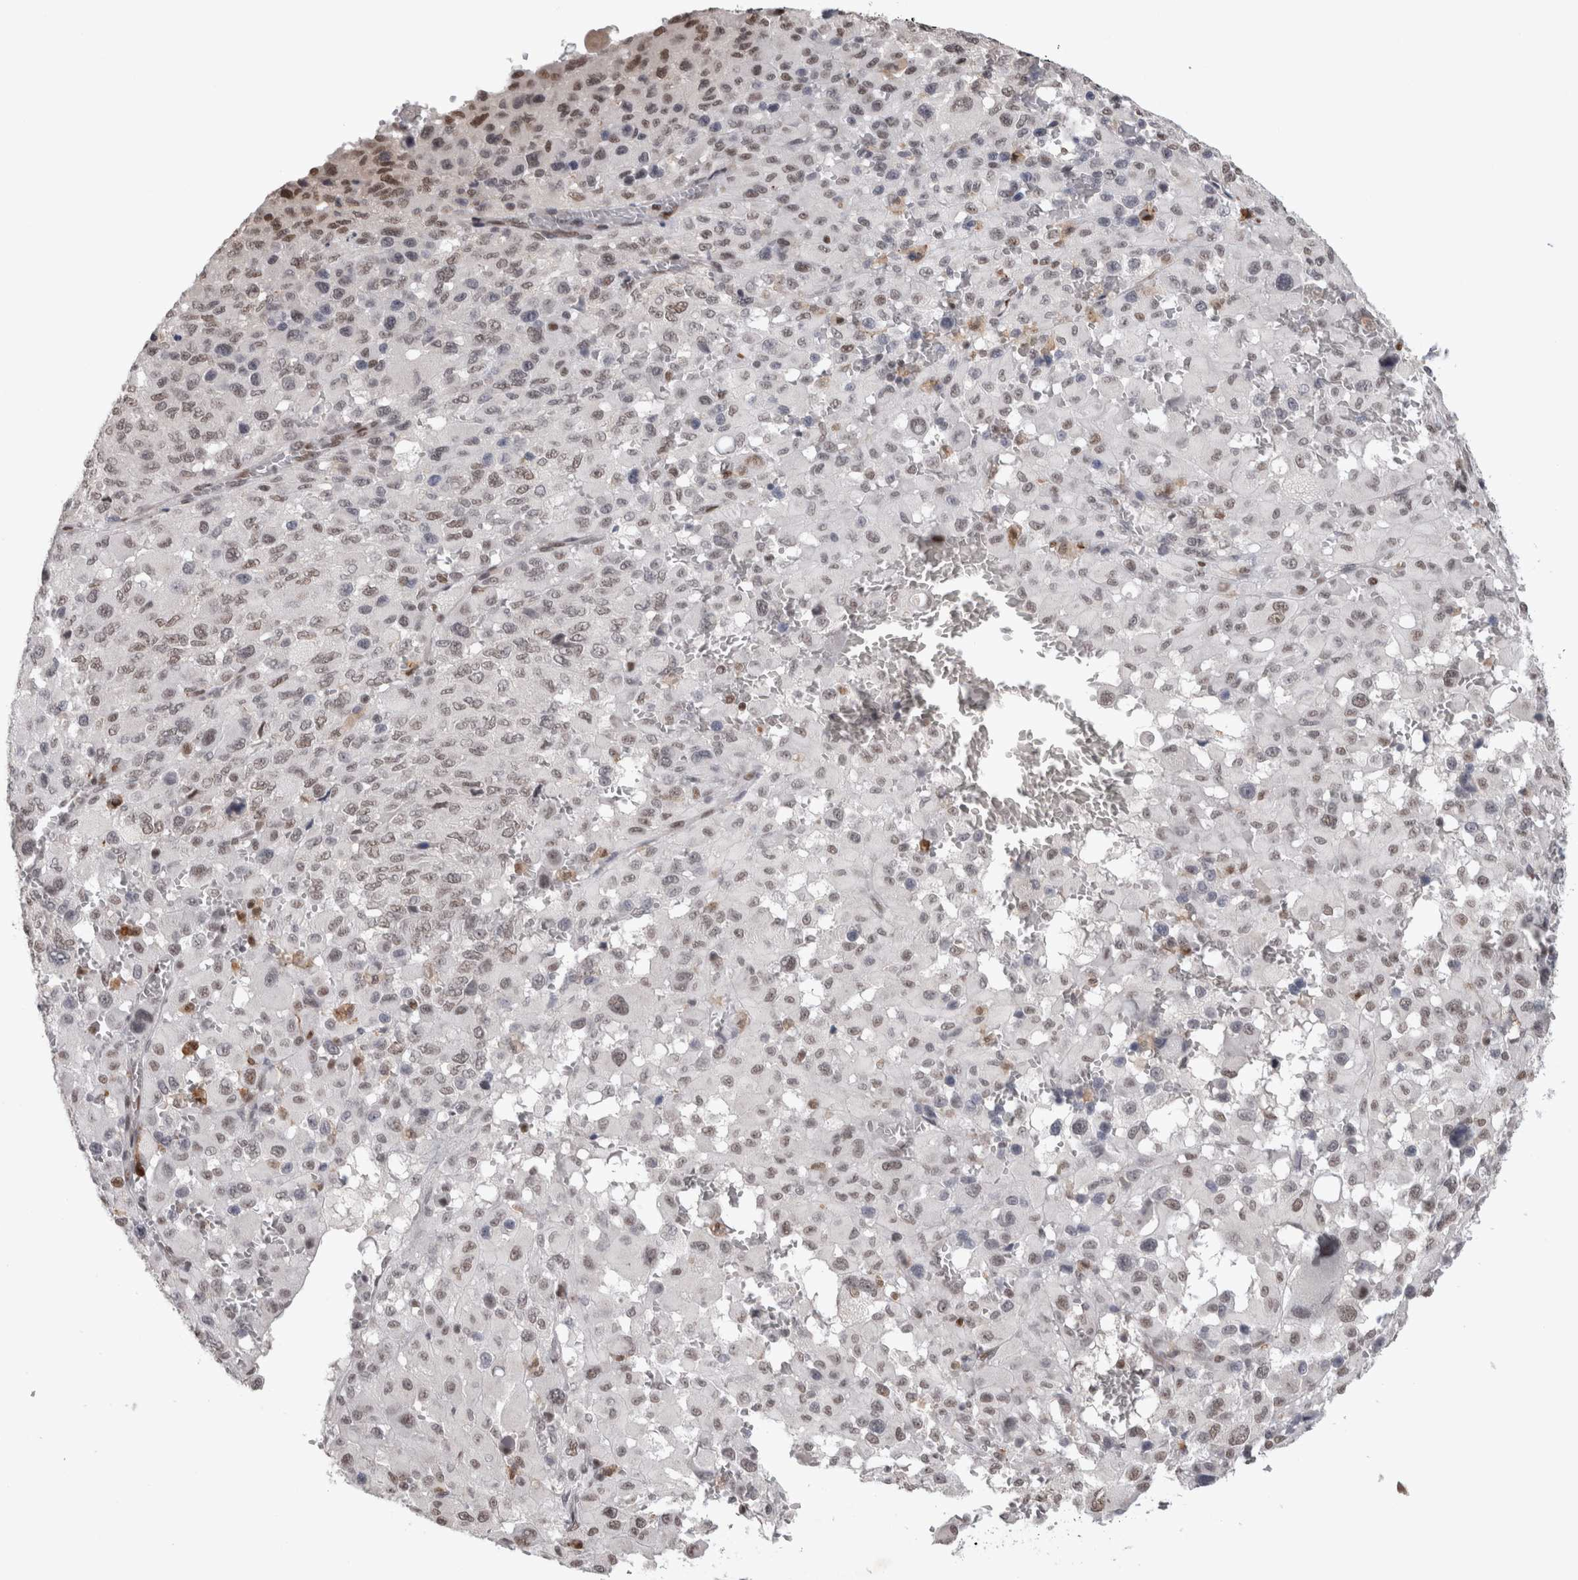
{"staining": {"intensity": "weak", "quantity": "<25%", "location": "nuclear"}, "tissue": "melanoma", "cell_type": "Tumor cells", "image_type": "cancer", "snomed": [{"axis": "morphology", "description": "Malignant melanoma, Metastatic site"}, {"axis": "topography", "description": "Skin"}], "caption": "Immunohistochemical staining of human melanoma exhibits no significant positivity in tumor cells.", "gene": "SRARP", "patient": {"sex": "female", "age": 74}}